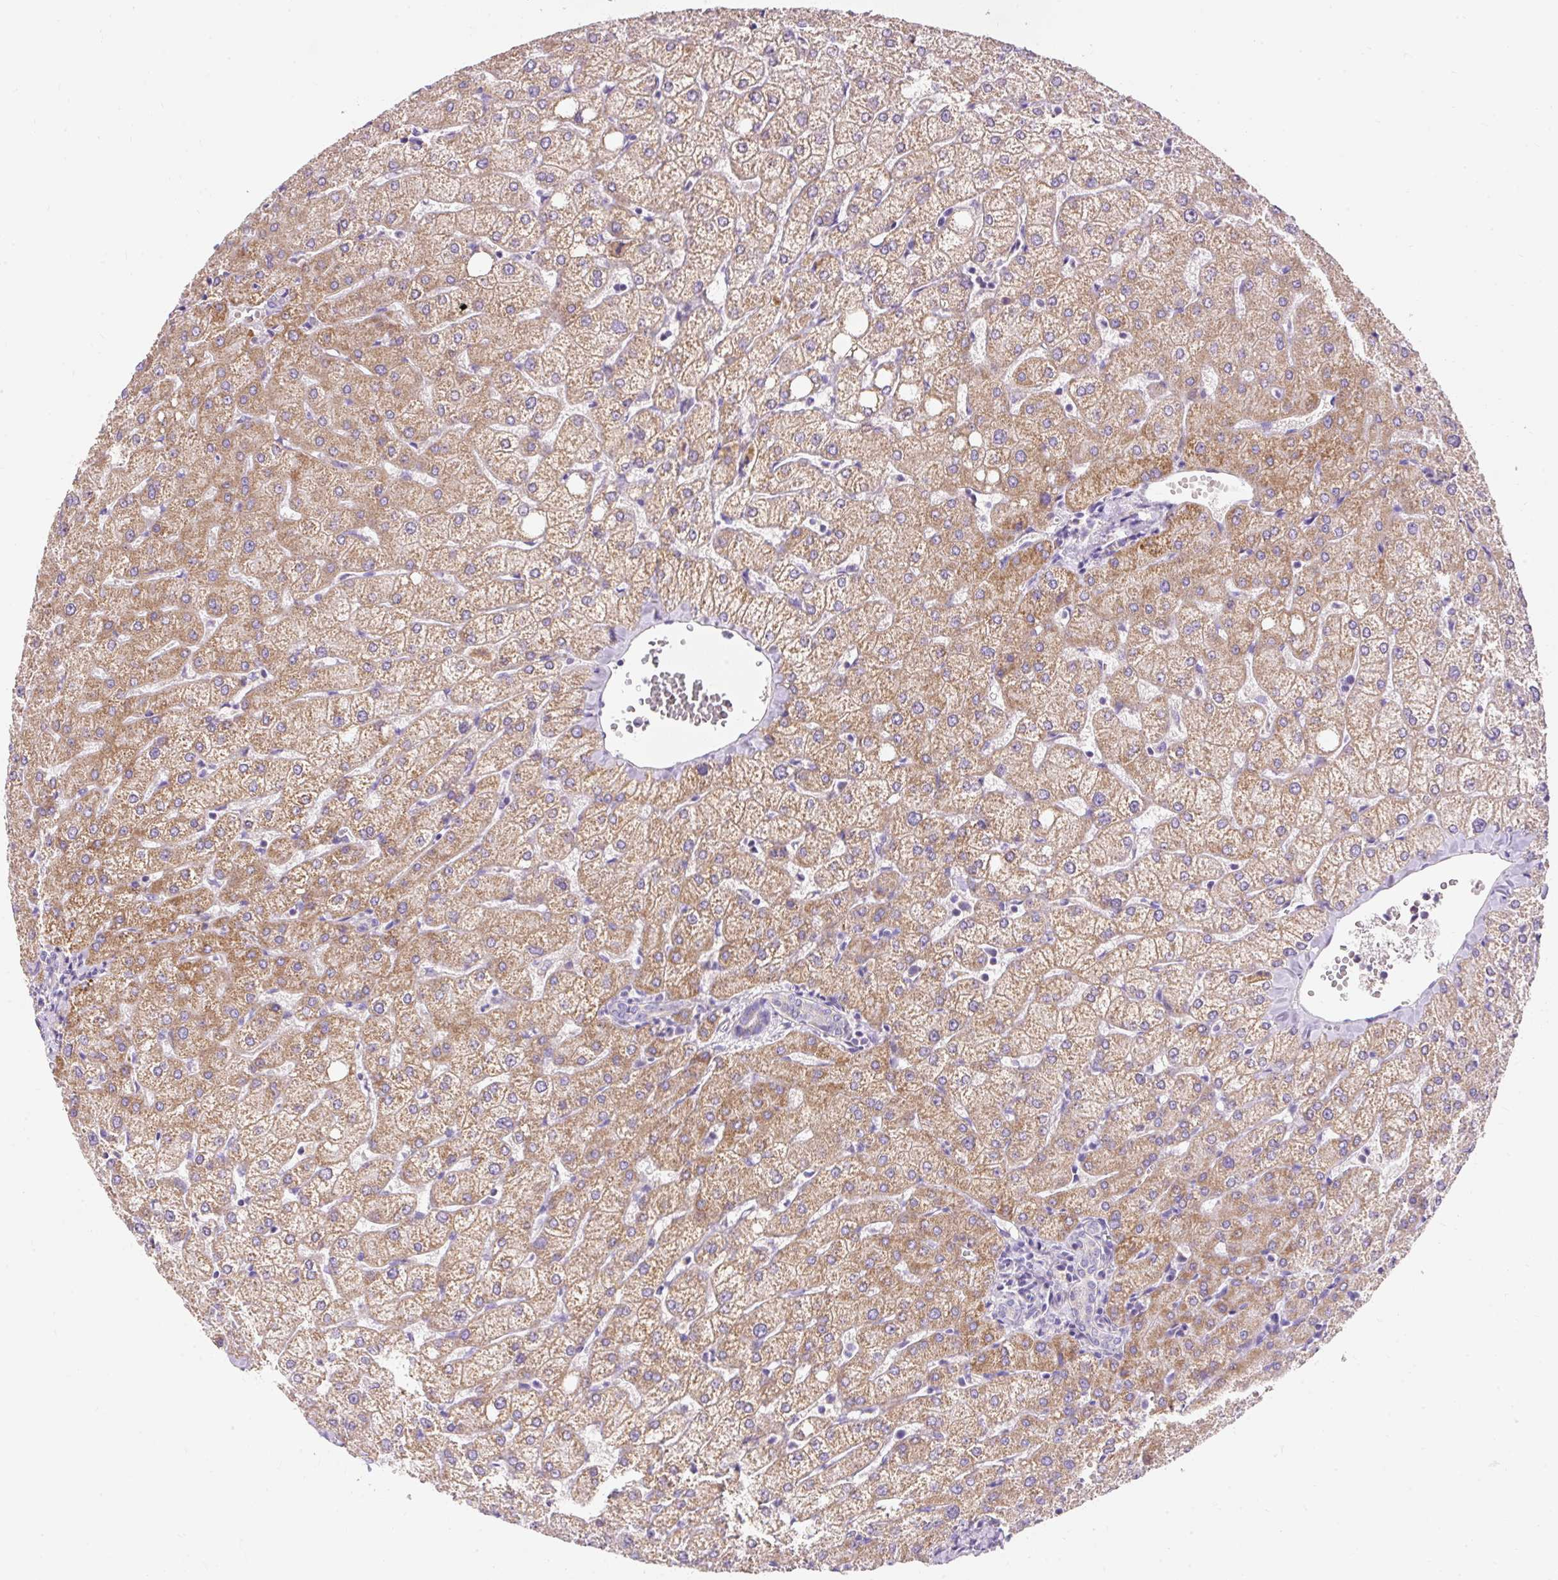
{"staining": {"intensity": "negative", "quantity": "none", "location": "none"}, "tissue": "liver", "cell_type": "Cholangiocytes", "image_type": "normal", "snomed": [{"axis": "morphology", "description": "Normal tissue, NOS"}, {"axis": "topography", "description": "Liver"}], "caption": "This micrograph is of normal liver stained with immunohistochemistry (IHC) to label a protein in brown with the nuclei are counter-stained blue. There is no staining in cholangiocytes.", "gene": "PMAIP1", "patient": {"sex": "female", "age": 54}}